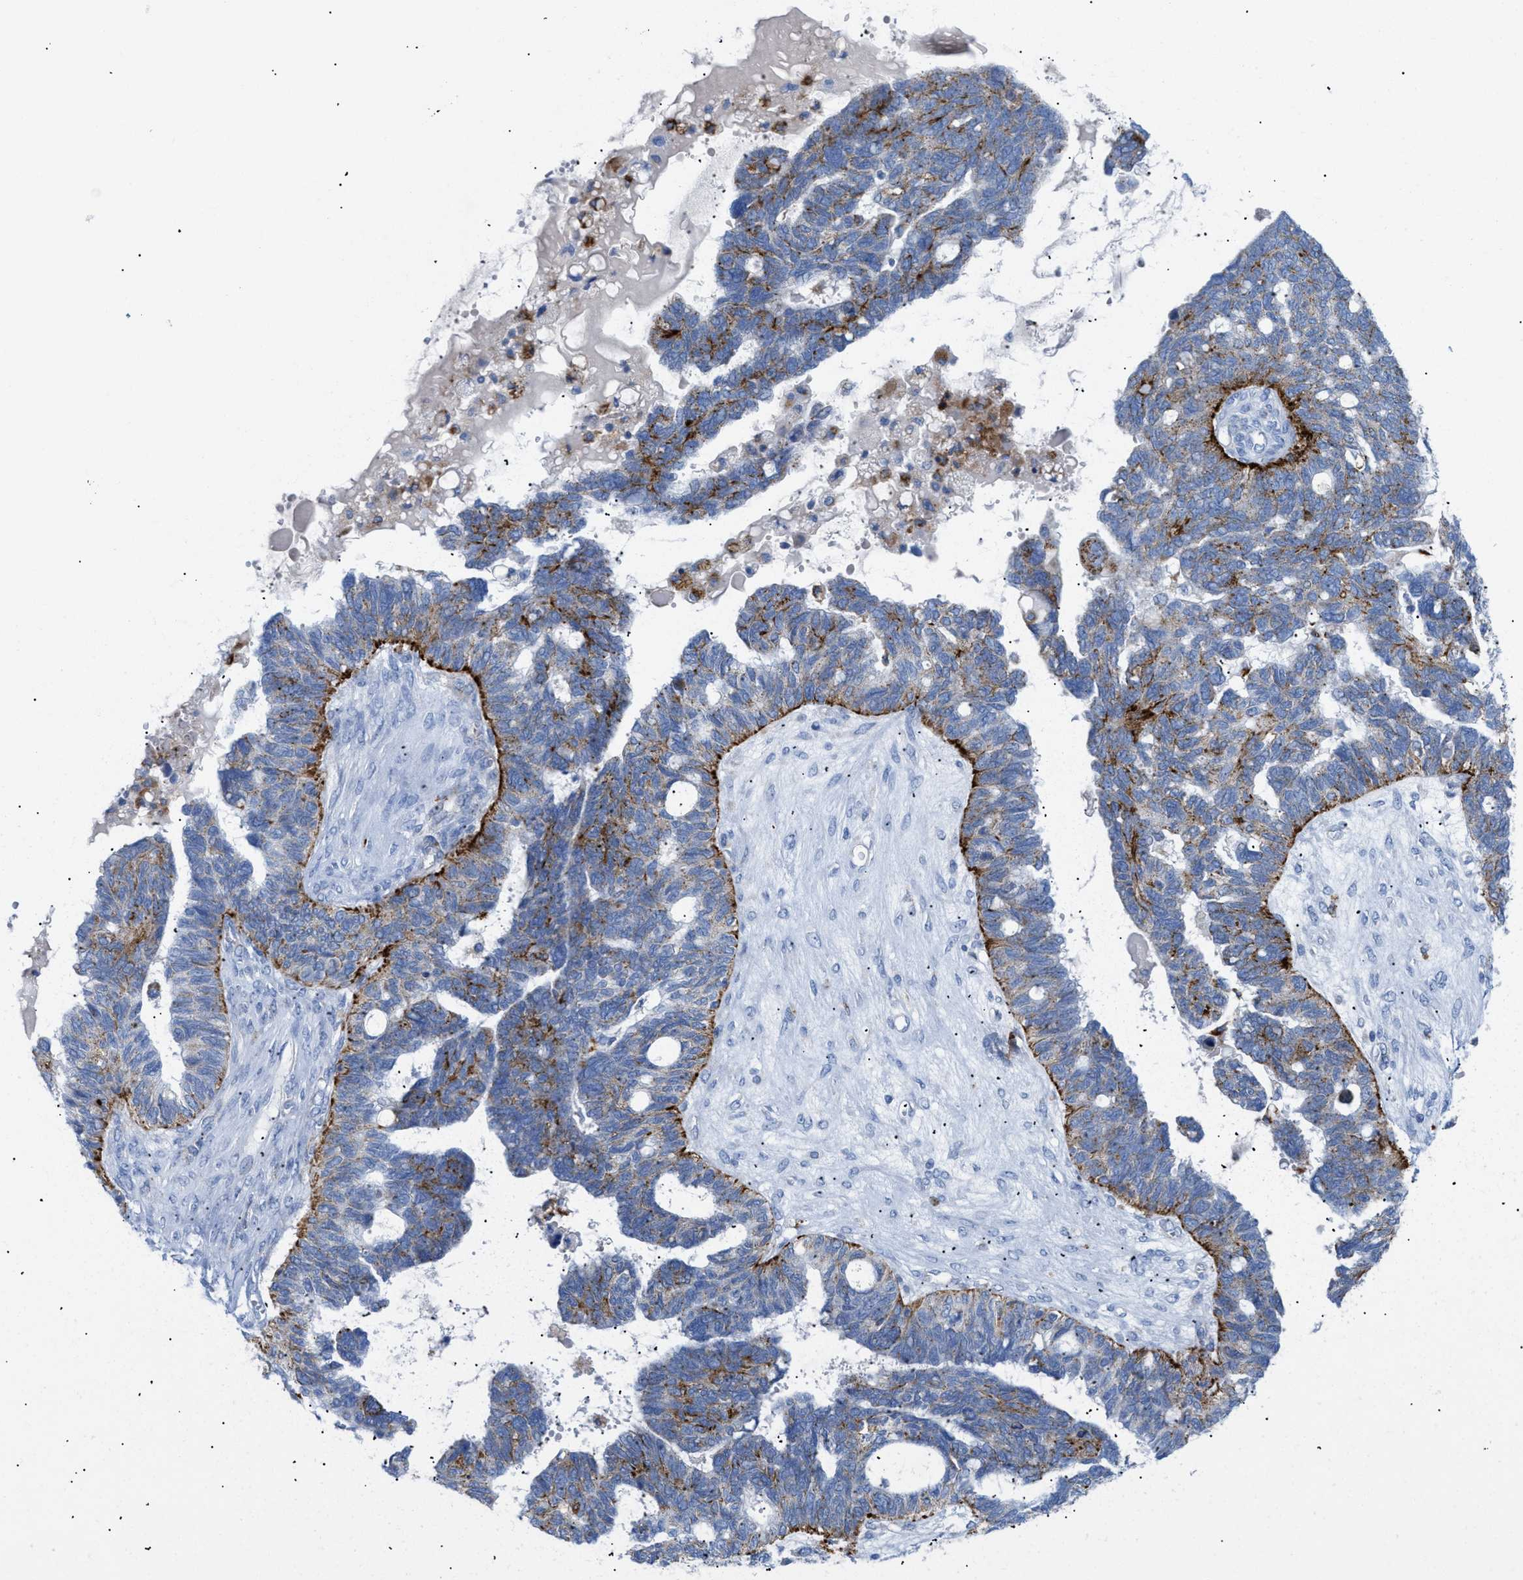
{"staining": {"intensity": "strong", "quantity": ">75%", "location": "cytoplasmic/membranous"}, "tissue": "ovarian cancer", "cell_type": "Tumor cells", "image_type": "cancer", "snomed": [{"axis": "morphology", "description": "Cystadenocarcinoma, serous, NOS"}, {"axis": "topography", "description": "Ovary"}], "caption": "Immunohistochemistry histopathology image of ovarian cancer (serous cystadenocarcinoma) stained for a protein (brown), which reveals high levels of strong cytoplasmic/membranous expression in approximately >75% of tumor cells.", "gene": "DRAM2", "patient": {"sex": "female", "age": 79}}